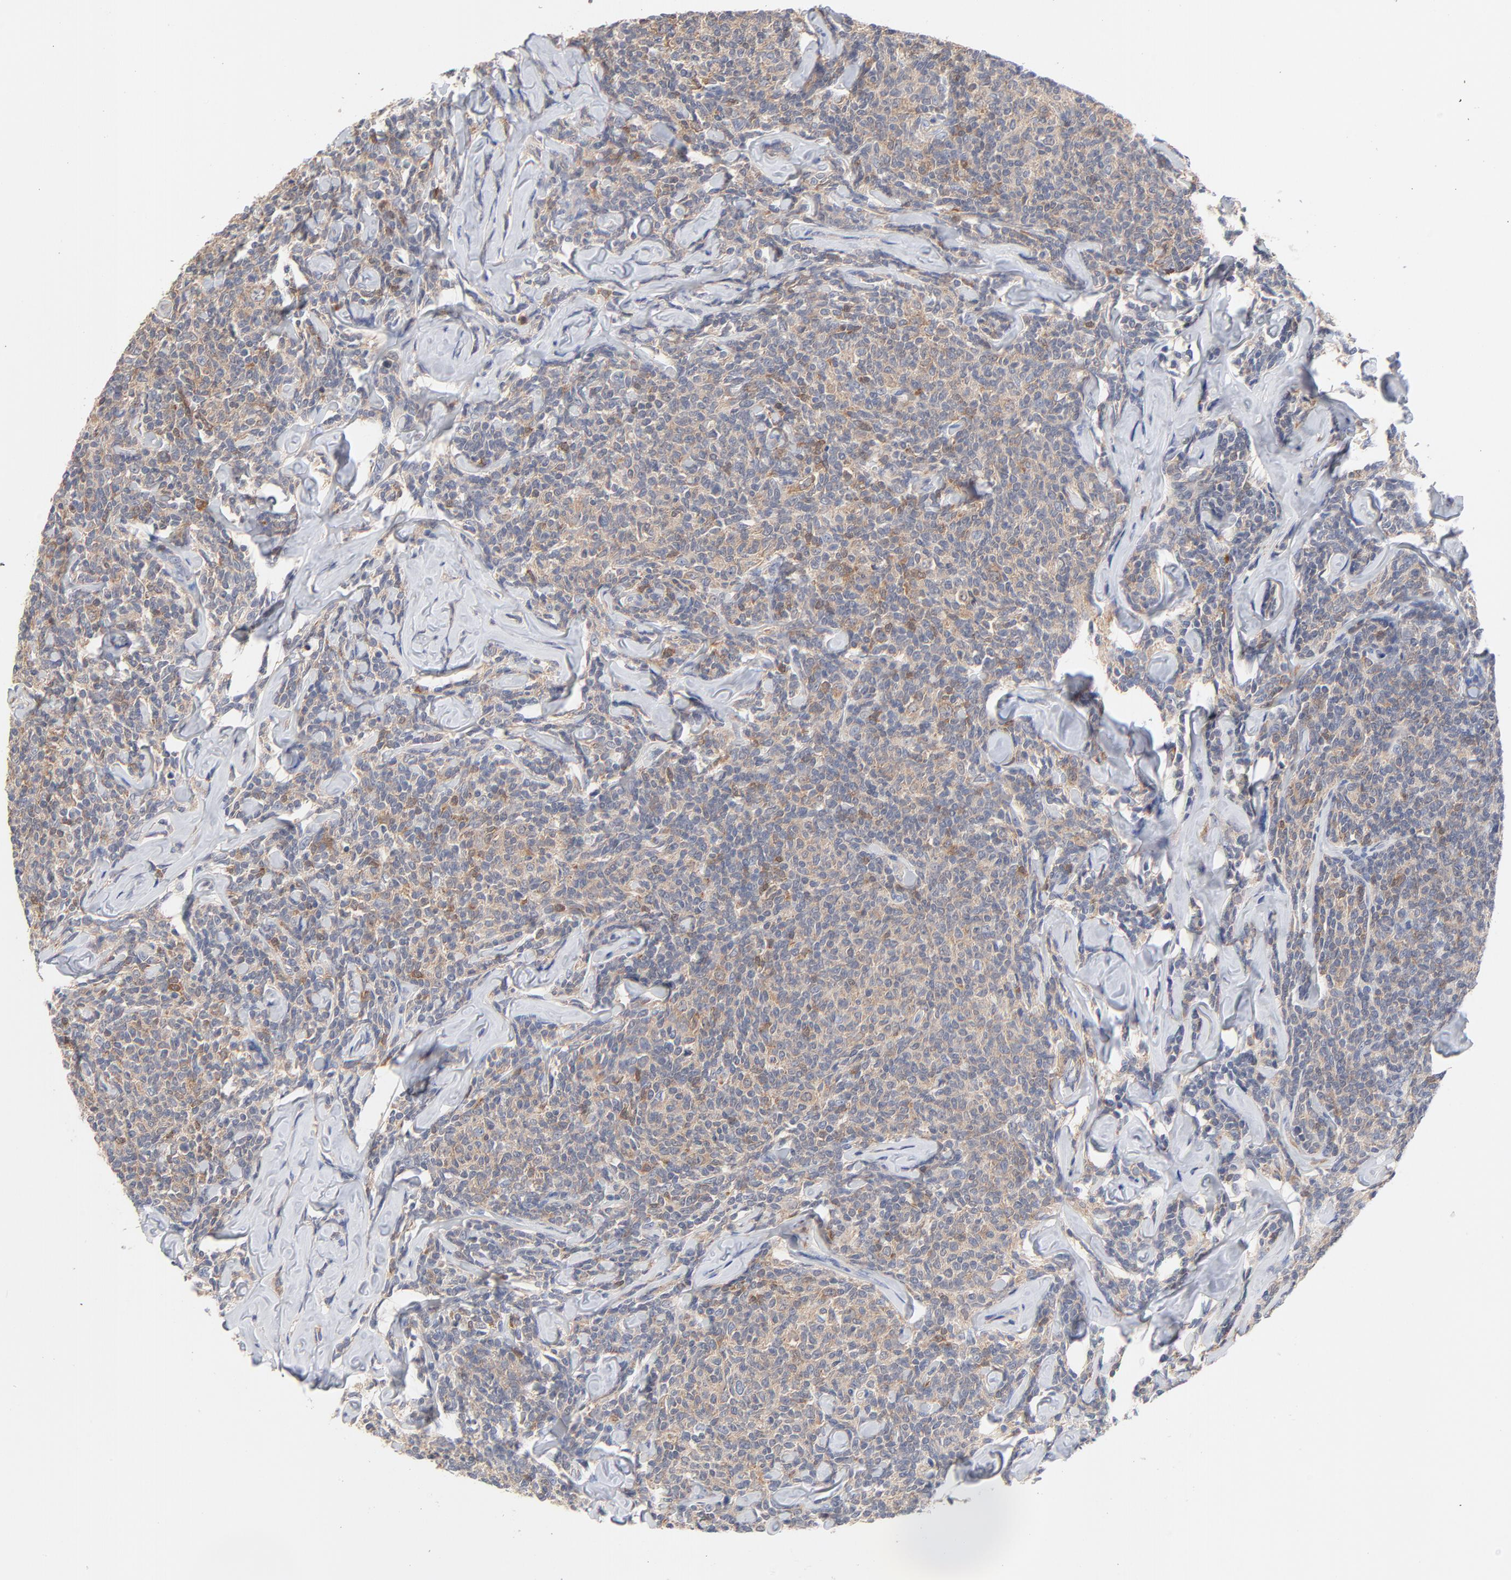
{"staining": {"intensity": "weak", "quantity": ">75%", "location": "cytoplasmic/membranous"}, "tissue": "lymphoma", "cell_type": "Tumor cells", "image_type": "cancer", "snomed": [{"axis": "morphology", "description": "Malignant lymphoma, non-Hodgkin's type, Low grade"}, {"axis": "topography", "description": "Lymph node"}], "caption": "Protein staining of malignant lymphoma, non-Hodgkin's type (low-grade) tissue reveals weak cytoplasmic/membranous expression in about >75% of tumor cells. The staining was performed using DAB (3,3'-diaminobenzidine) to visualize the protein expression in brown, while the nuclei were stained in blue with hematoxylin (Magnification: 20x).", "gene": "CAB39L", "patient": {"sex": "female", "age": 56}}